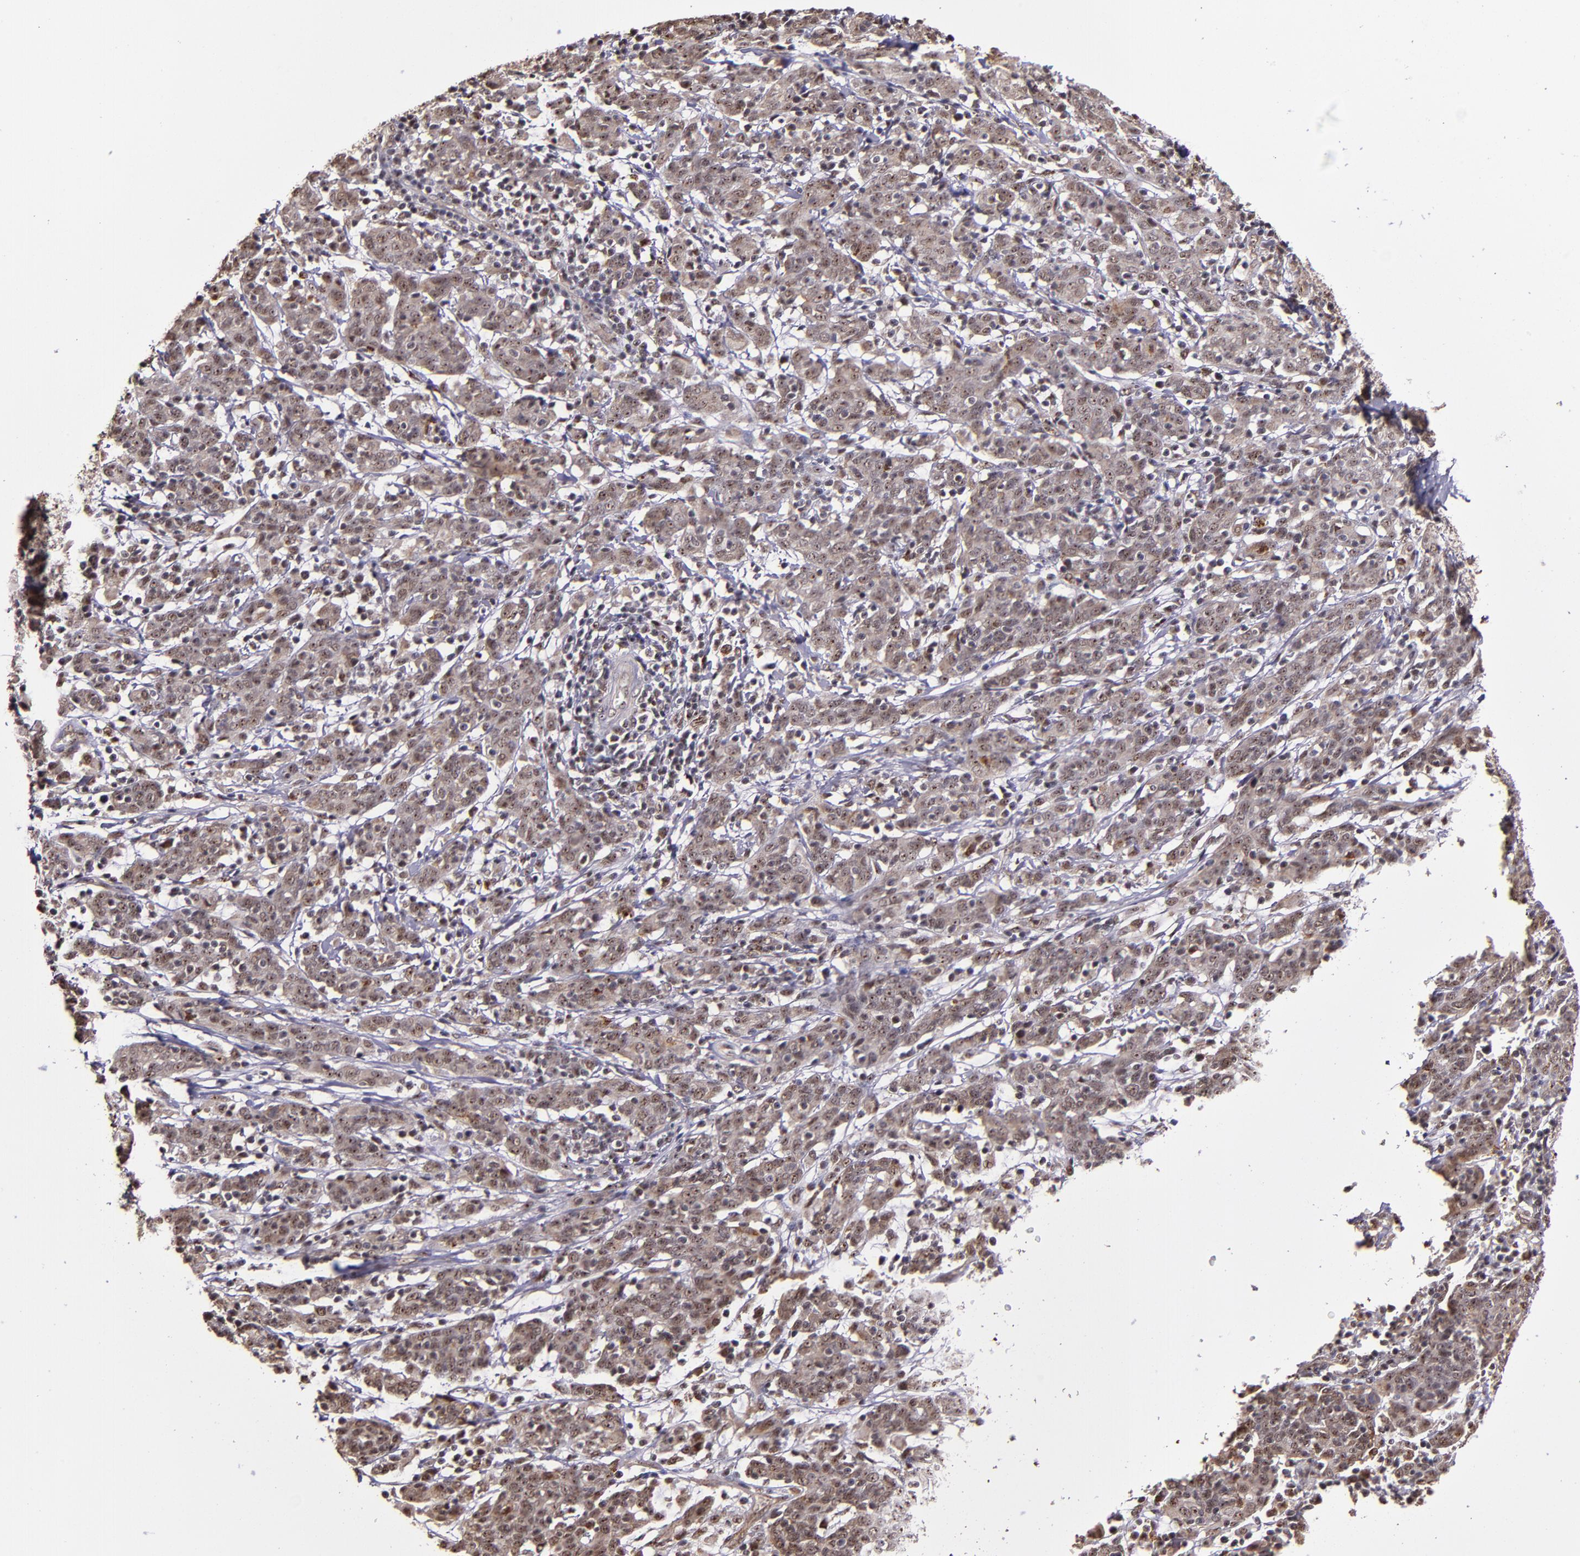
{"staining": {"intensity": "moderate", "quantity": ">75%", "location": "cytoplasmic/membranous,nuclear"}, "tissue": "cervical cancer", "cell_type": "Tumor cells", "image_type": "cancer", "snomed": [{"axis": "morphology", "description": "Normal tissue, NOS"}, {"axis": "morphology", "description": "Squamous cell carcinoma, NOS"}, {"axis": "topography", "description": "Cervix"}], "caption": "Cervical cancer stained for a protein demonstrates moderate cytoplasmic/membranous and nuclear positivity in tumor cells. (DAB IHC, brown staining for protein, blue staining for nuclei).", "gene": "CECR2", "patient": {"sex": "female", "age": 67}}